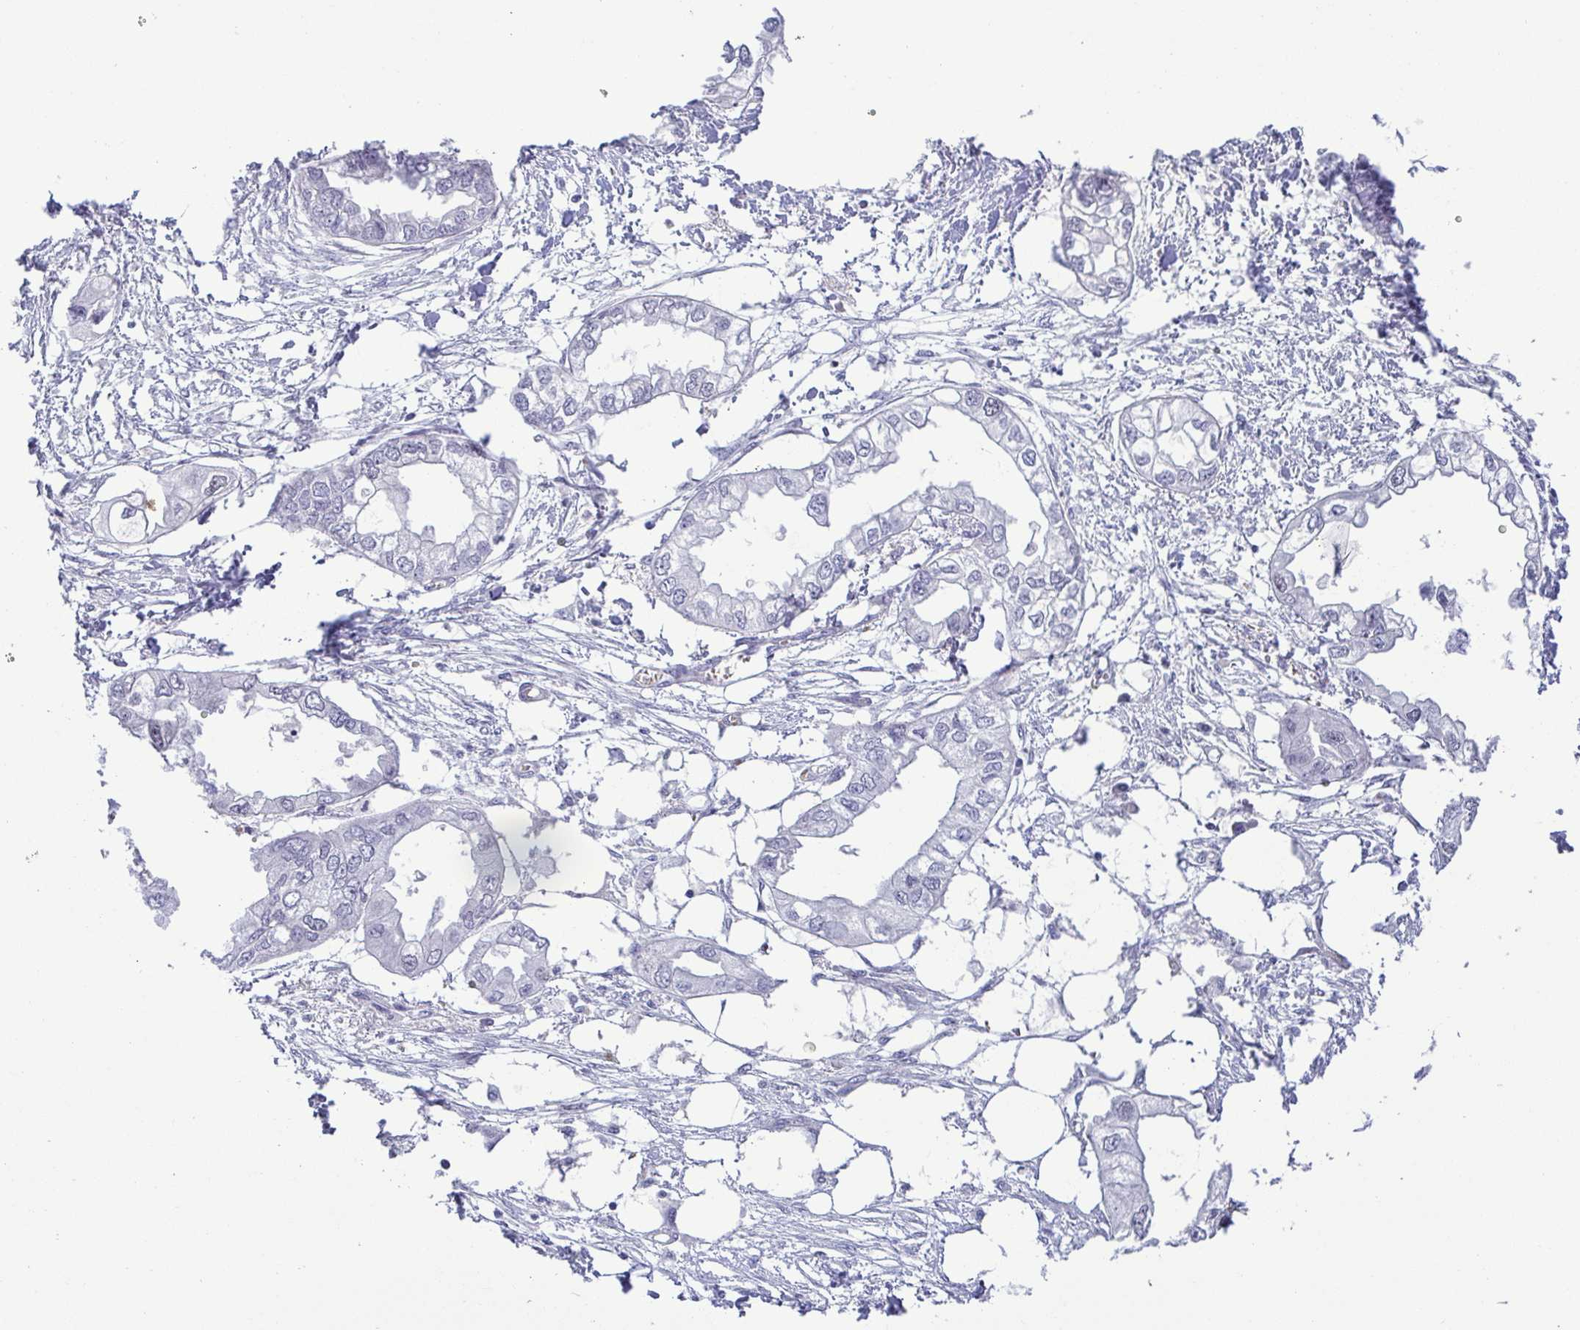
{"staining": {"intensity": "negative", "quantity": "none", "location": "none"}, "tissue": "endometrial cancer", "cell_type": "Tumor cells", "image_type": "cancer", "snomed": [{"axis": "morphology", "description": "Adenocarcinoma, NOS"}, {"axis": "morphology", "description": "Adenocarcinoma, metastatic, NOS"}, {"axis": "topography", "description": "Adipose tissue"}, {"axis": "topography", "description": "Endometrium"}], "caption": "A high-resolution micrograph shows immunohistochemistry staining of adenocarcinoma (endometrial), which shows no significant expression in tumor cells. The staining was performed using DAB (3,3'-diaminobenzidine) to visualize the protein expression in brown, while the nuclei were stained in blue with hematoxylin (Magnification: 20x).", "gene": "TIPIN", "patient": {"sex": "female", "age": 67}}